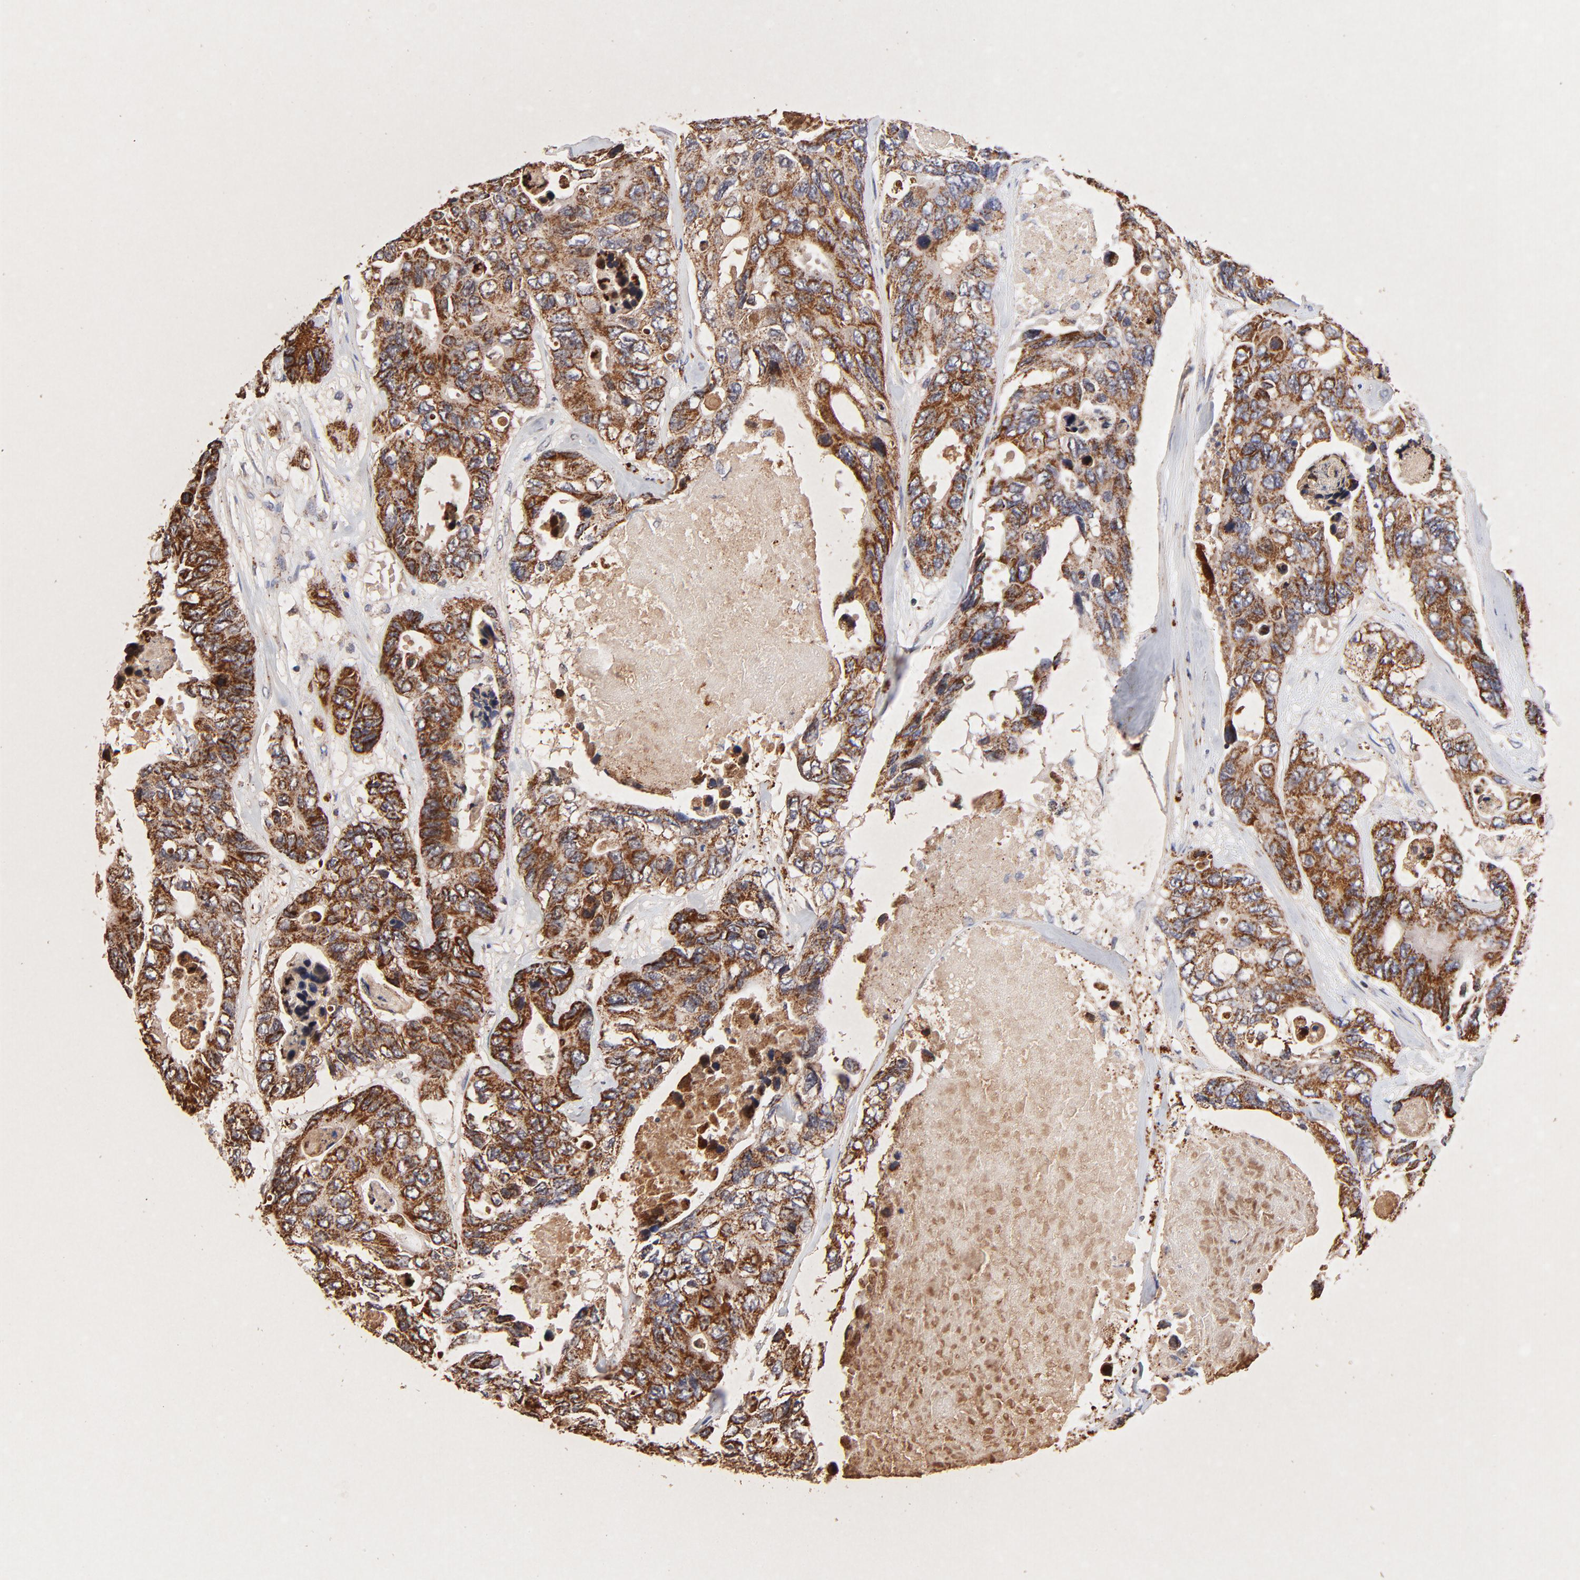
{"staining": {"intensity": "strong", "quantity": ">75%", "location": "cytoplasmic/membranous"}, "tissue": "colorectal cancer", "cell_type": "Tumor cells", "image_type": "cancer", "snomed": [{"axis": "morphology", "description": "Adenocarcinoma, NOS"}, {"axis": "topography", "description": "Colon"}], "caption": "Immunohistochemical staining of colorectal cancer (adenocarcinoma) reveals high levels of strong cytoplasmic/membranous protein expression in approximately >75% of tumor cells.", "gene": "SSBP1", "patient": {"sex": "female", "age": 86}}